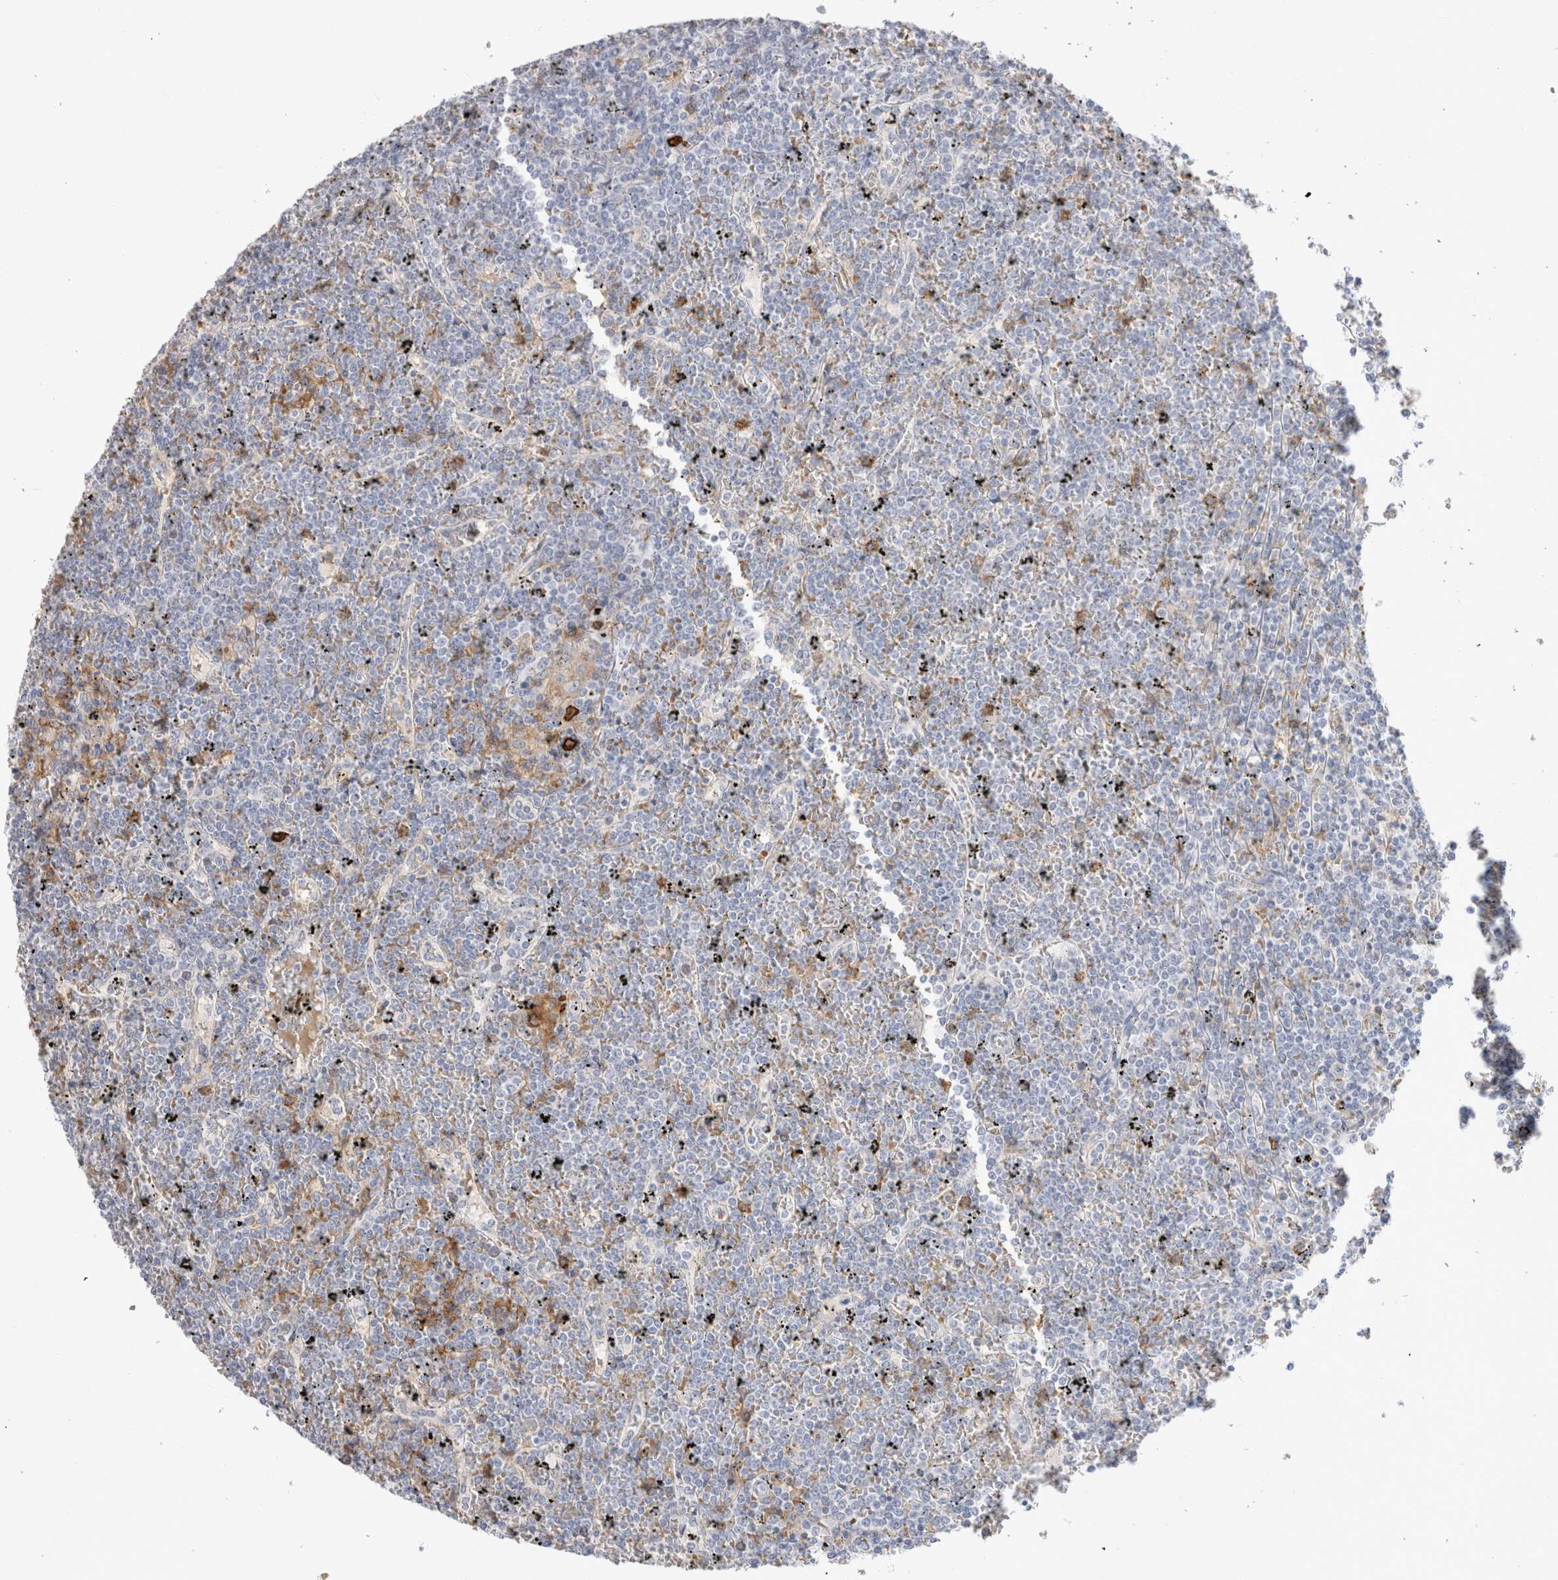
{"staining": {"intensity": "negative", "quantity": "none", "location": "none"}, "tissue": "lymphoma", "cell_type": "Tumor cells", "image_type": "cancer", "snomed": [{"axis": "morphology", "description": "Malignant lymphoma, non-Hodgkin's type, Low grade"}, {"axis": "topography", "description": "Spleen"}], "caption": "IHC of human low-grade malignant lymphoma, non-Hodgkin's type reveals no positivity in tumor cells.", "gene": "CD38", "patient": {"sex": "female", "age": 19}}